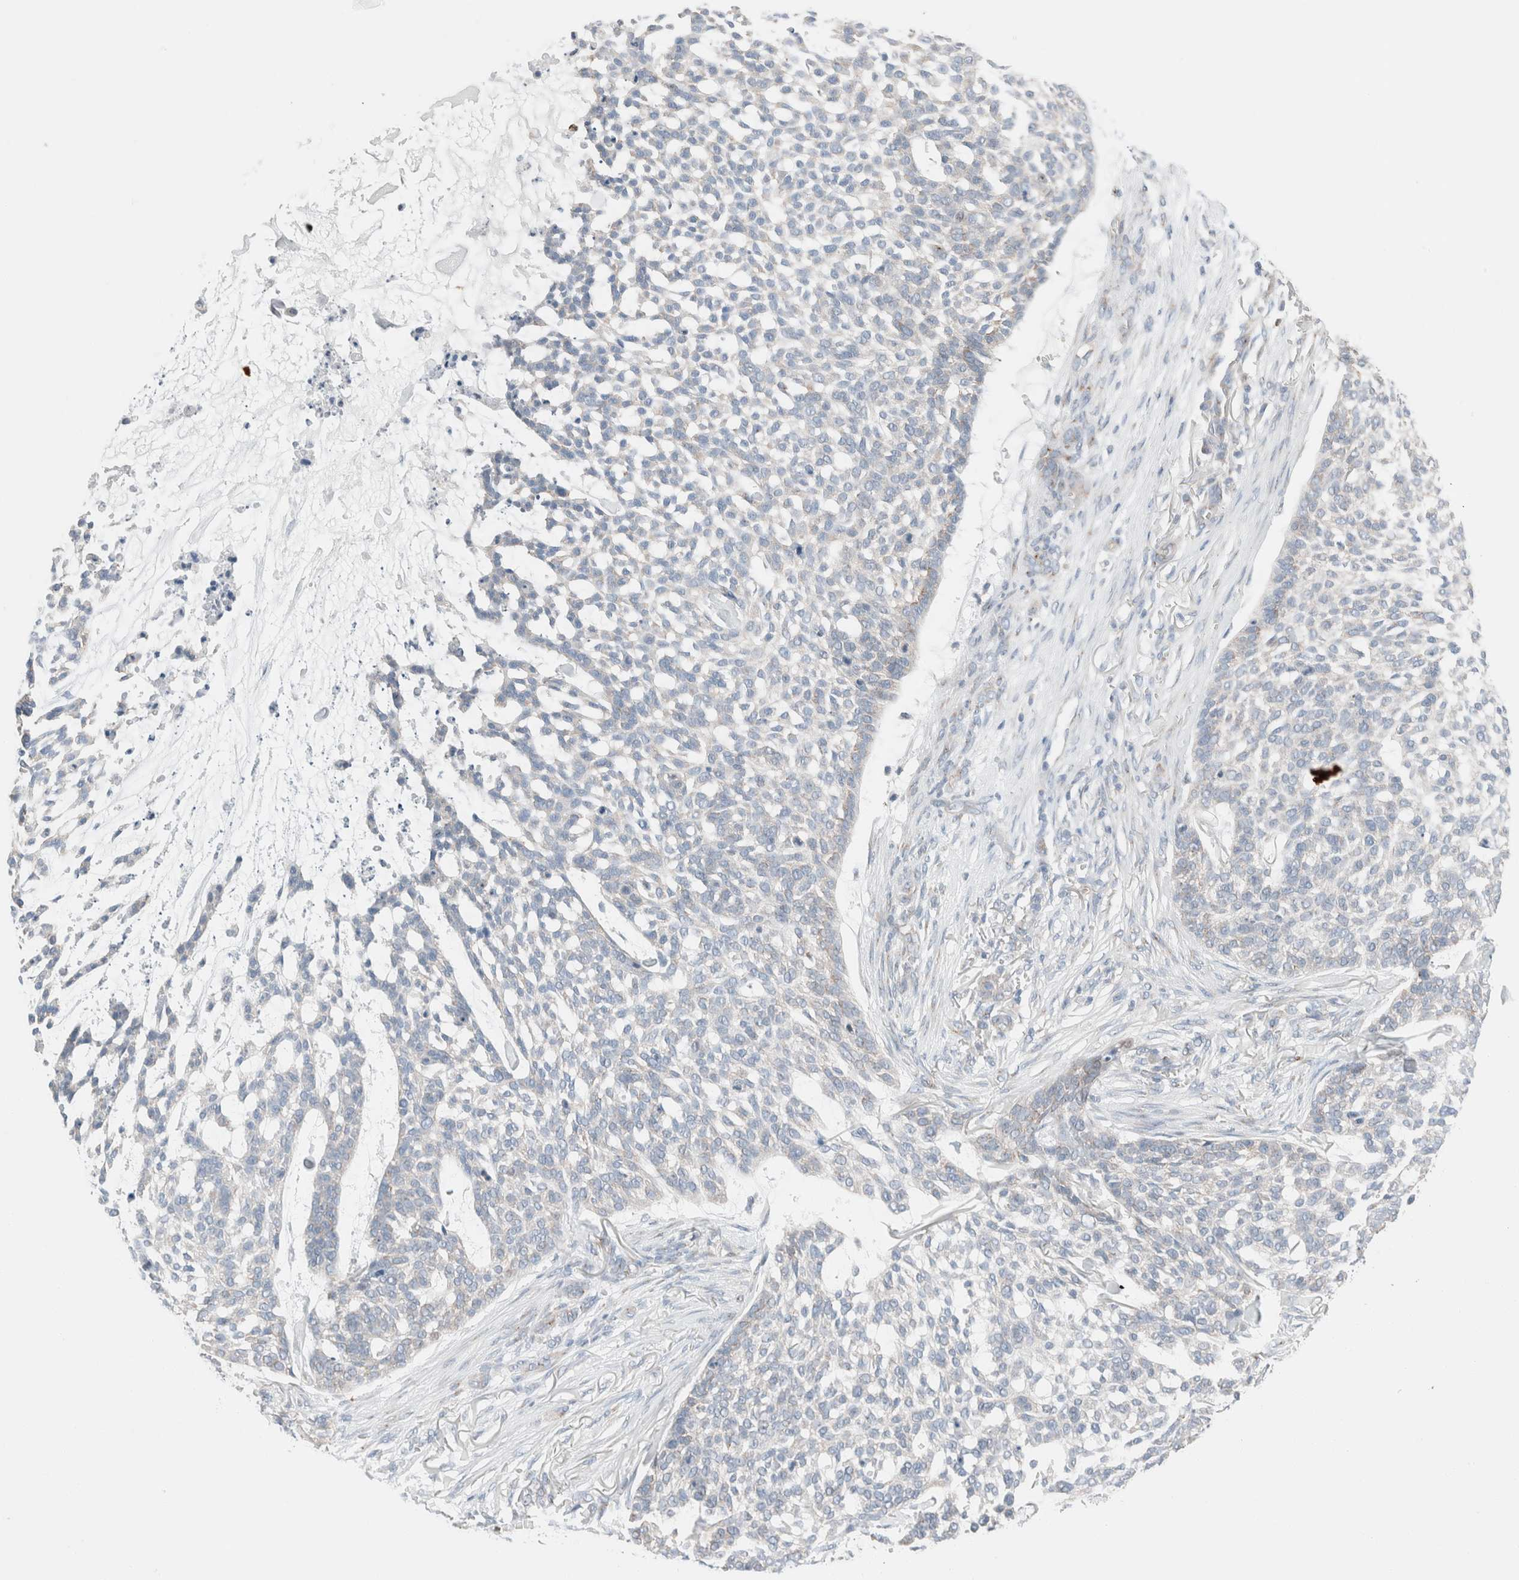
{"staining": {"intensity": "weak", "quantity": "<25%", "location": "cytoplasmic/membranous"}, "tissue": "skin cancer", "cell_type": "Tumor cells", "image_type": "cancer", "snomed": [{"axis": "morphology", "description": "Basal cell carcinoma"}, {"axis": "topography", "description": "Skin"}], "caption": "Immunohistochemistry photomicrograph of neoplastic tissue: human skin cancer stained with DAB shows no significant protein staining in tumor cells.", "gene": "CASC3", "patient": {"sex": "female", "age": 64}}